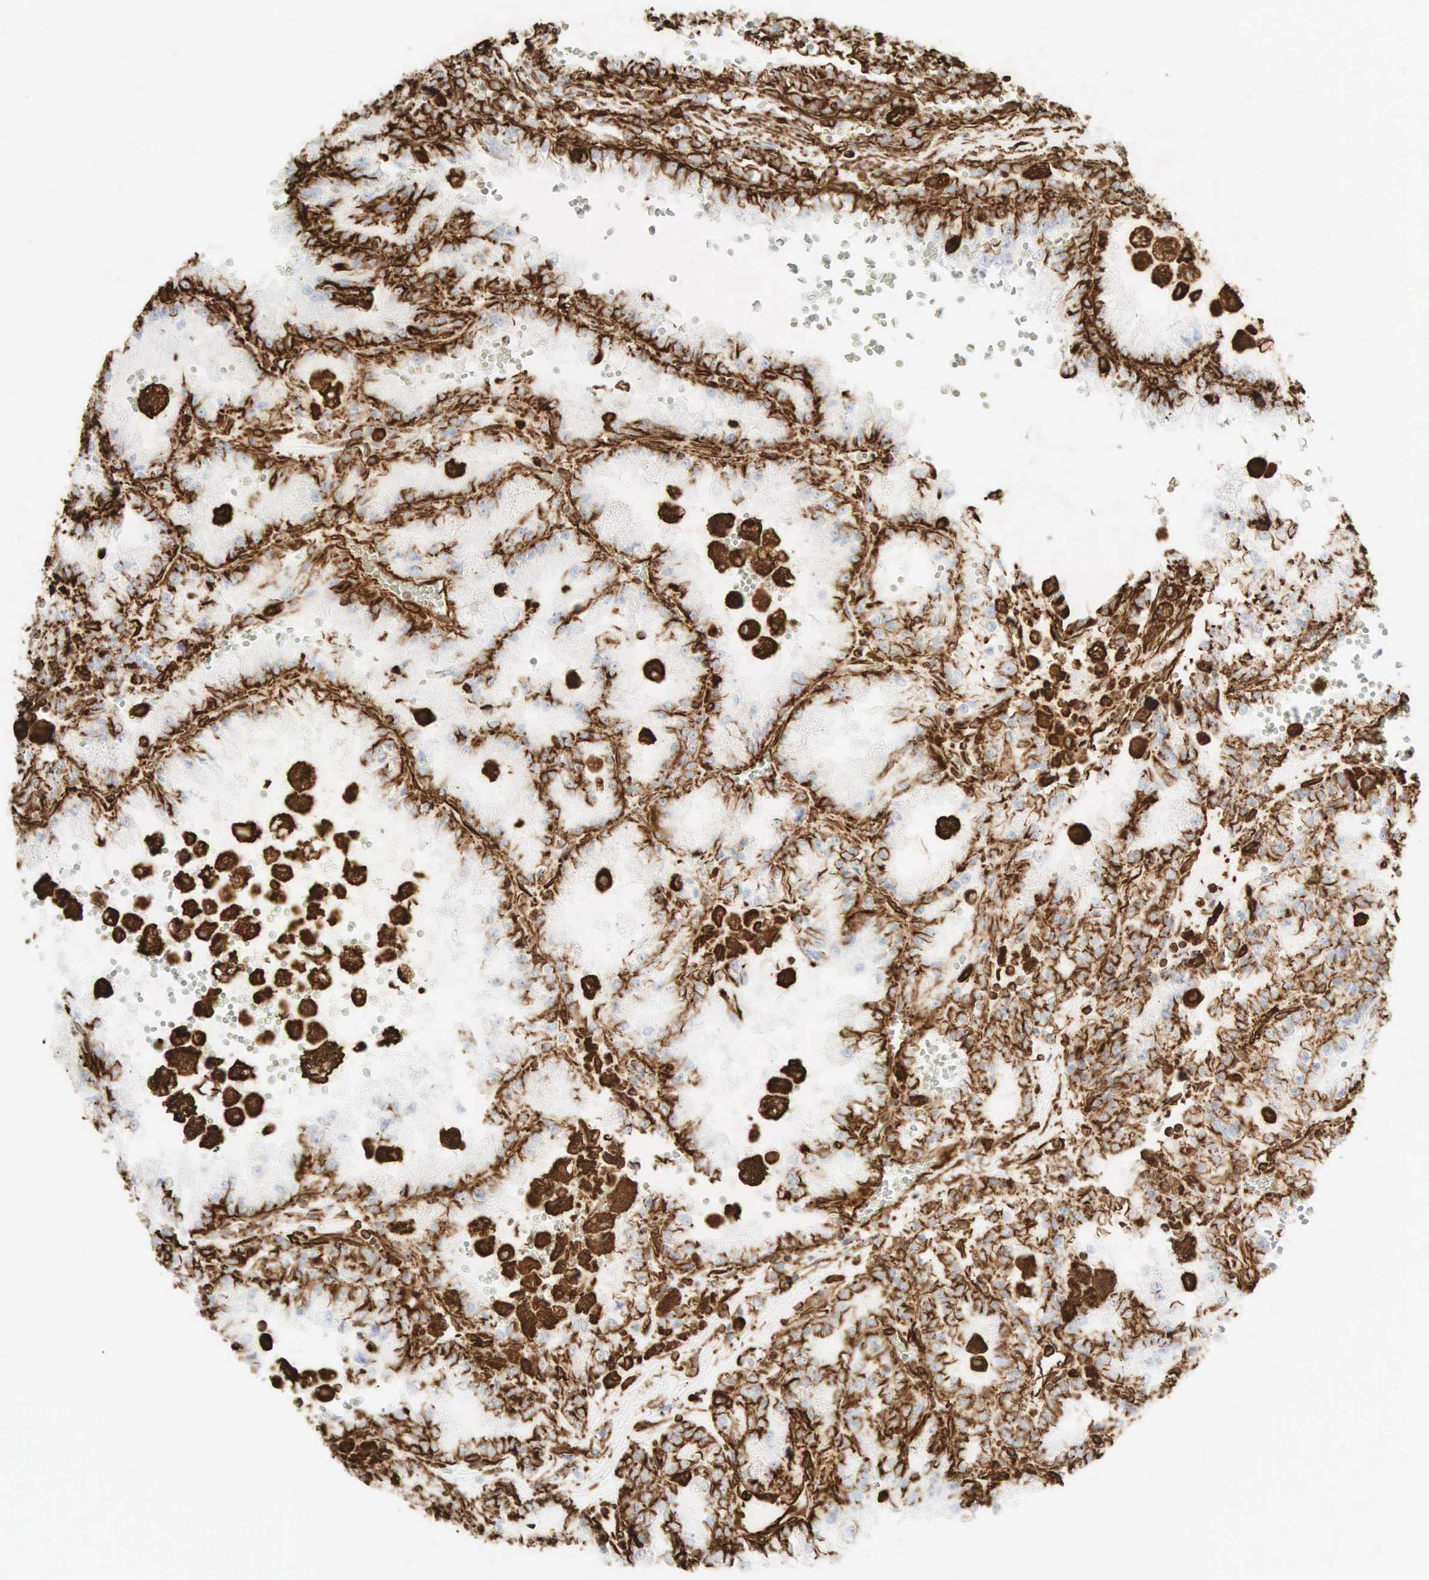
{"staining": {"intensity": "strong", "quantity": ">75%", "location": "cytoplasmic/membranous"}, "tissue": "renal cancer", "cell_type": "Tumor cells", "image_type": "cancer", "snomed": [{"axis": "morphology", "description": "Adenocarcinoma, NOS"}, {"axis": "topography", "description": "Kidney"}], "caption": "IHC photomicrograph of neoplastic tissue: renal cancer (adenocarcinoma) stained using IHC reveals high levels of strong protein expression localized specifically in the cytoplasmic/membranous of tumor cells, appearing as a cytoplasmic/membranous brown color.", "gene": "VIM", "patient": {"sex": "female", "age": 56}}